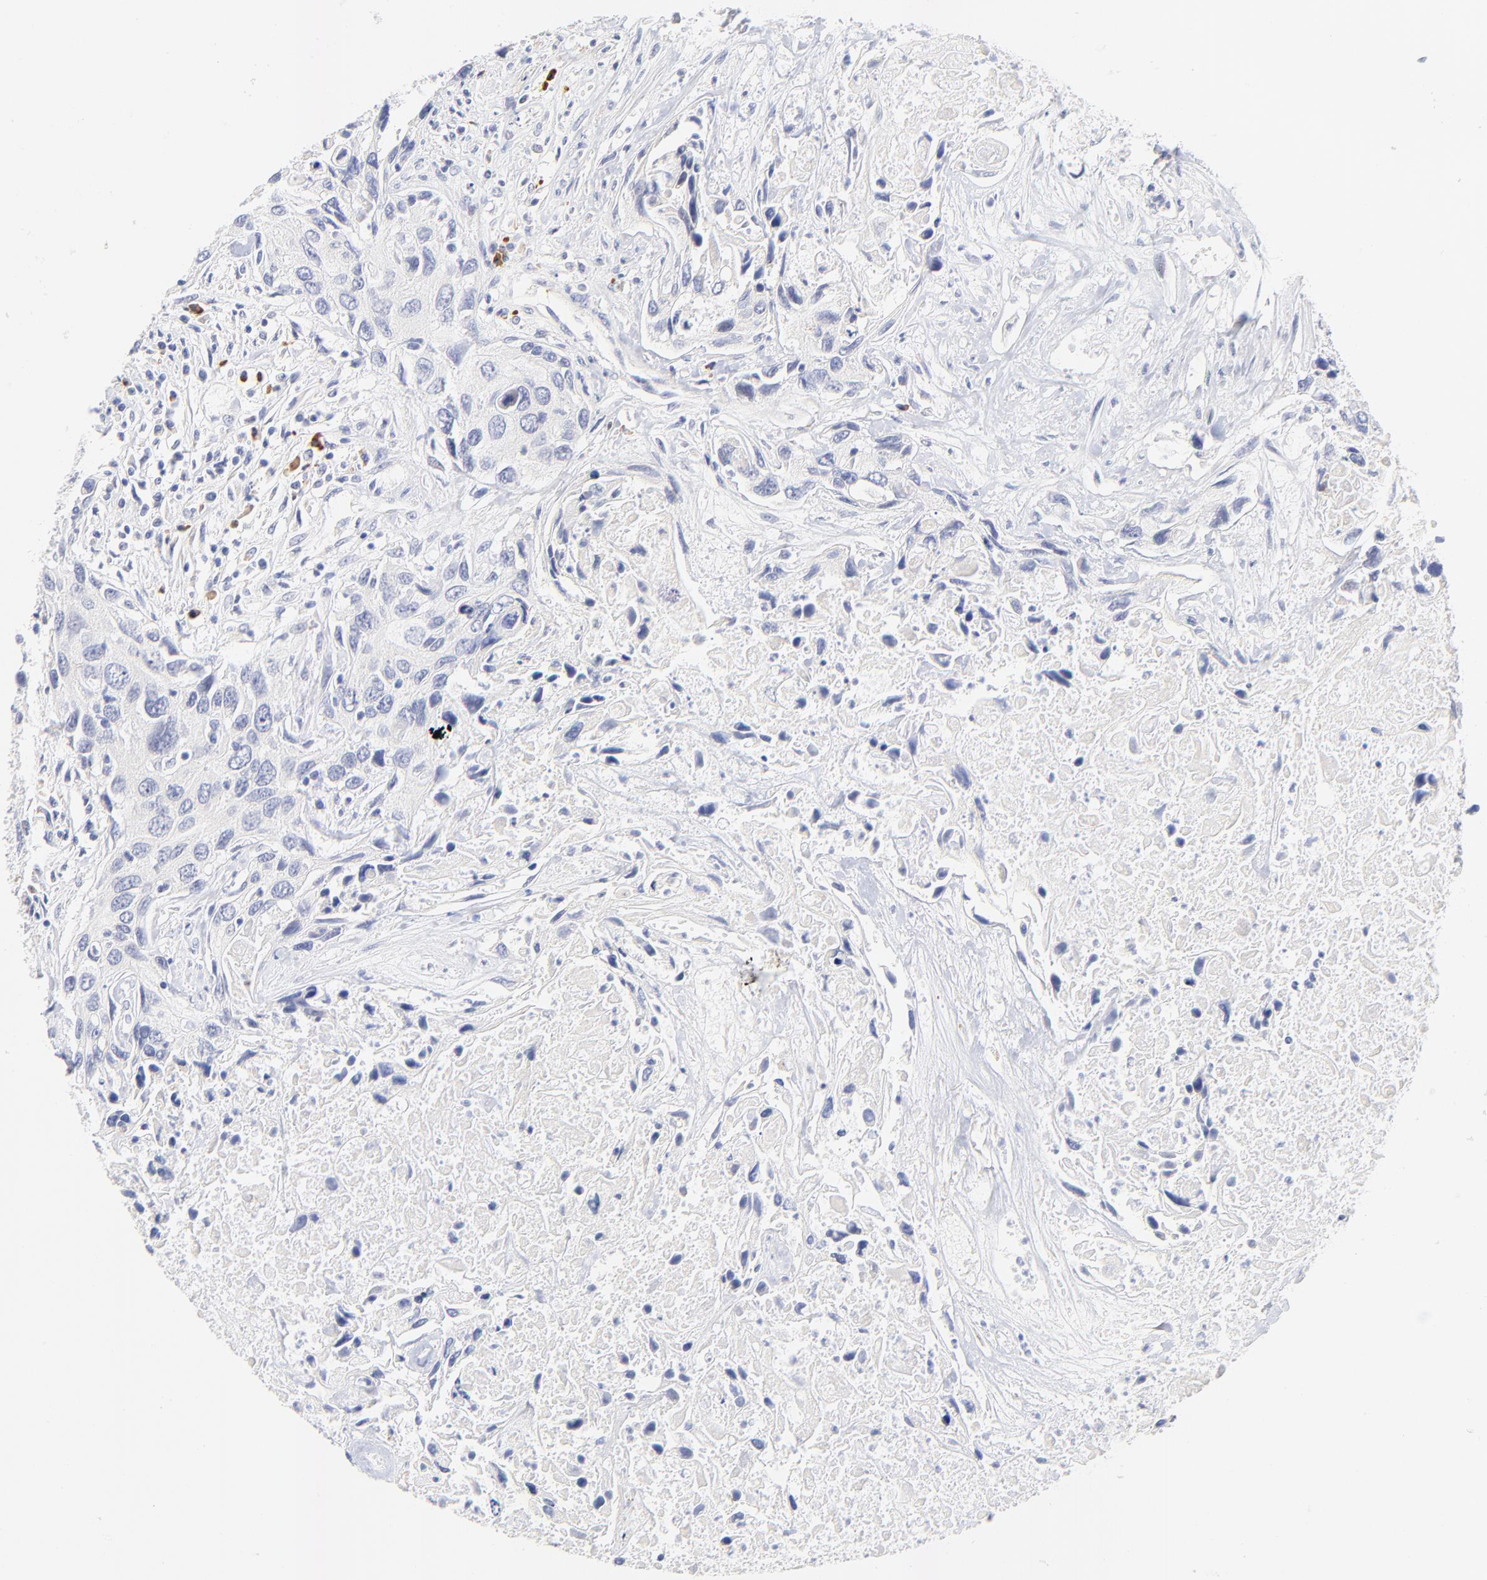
{"staining": {"intensity": "negative", "quantity": "none", "location": "none"}, "tissue": "urothelial cancer", "cell_type": "Tumor cells", "image_type": "cancer", "snomed": [{"axis": "morphology", "description": "Urothelial carcinoma, High grade"}, {"axis": "topography", "description": "Urinary bladder"}], "caption": "Tumor cells show no significant protein expression in urothelial carcinoma (high-grade).", "gene": "AFF2", "patient": {"sex": "male", "age": 71}}